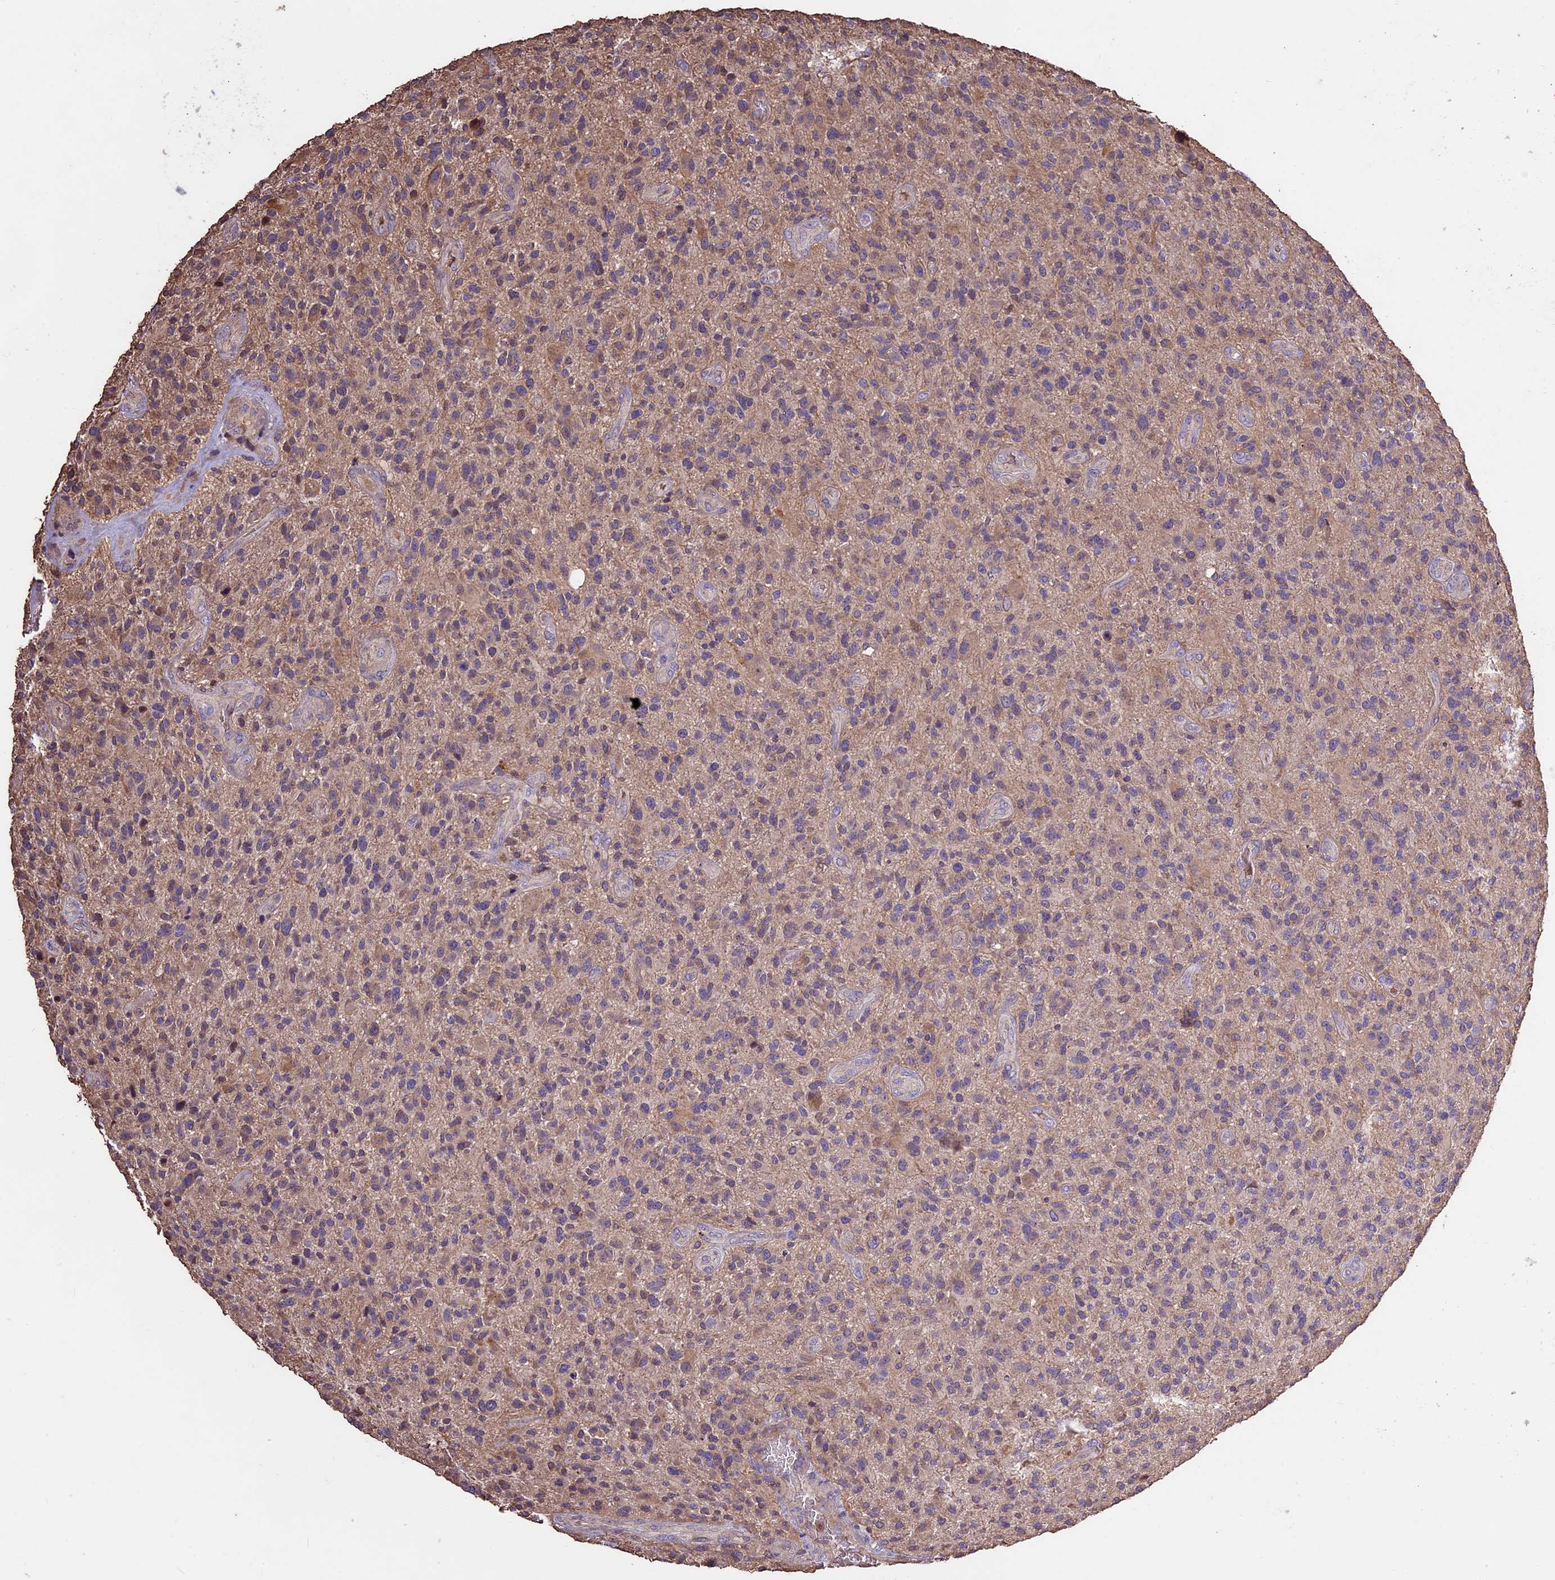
{"staining": {"intensity": "negative", "quantity": "none", "location": "none"}, "tissue": "glioma", "cell_type": "Tumor cells", "image_type": "cancer", "snomed": [{"axis": "morphology", "description": "Glioma, malignant, High grade"}, {"axis": "topography", "description": "Brain"}], "caption": "Malignant high-grade glioma stained for a protein using immunohistochemistry displays no positivity tumor cells.", "gene": "CRLF1", "patient": {"sex": "male", "age": 47}}